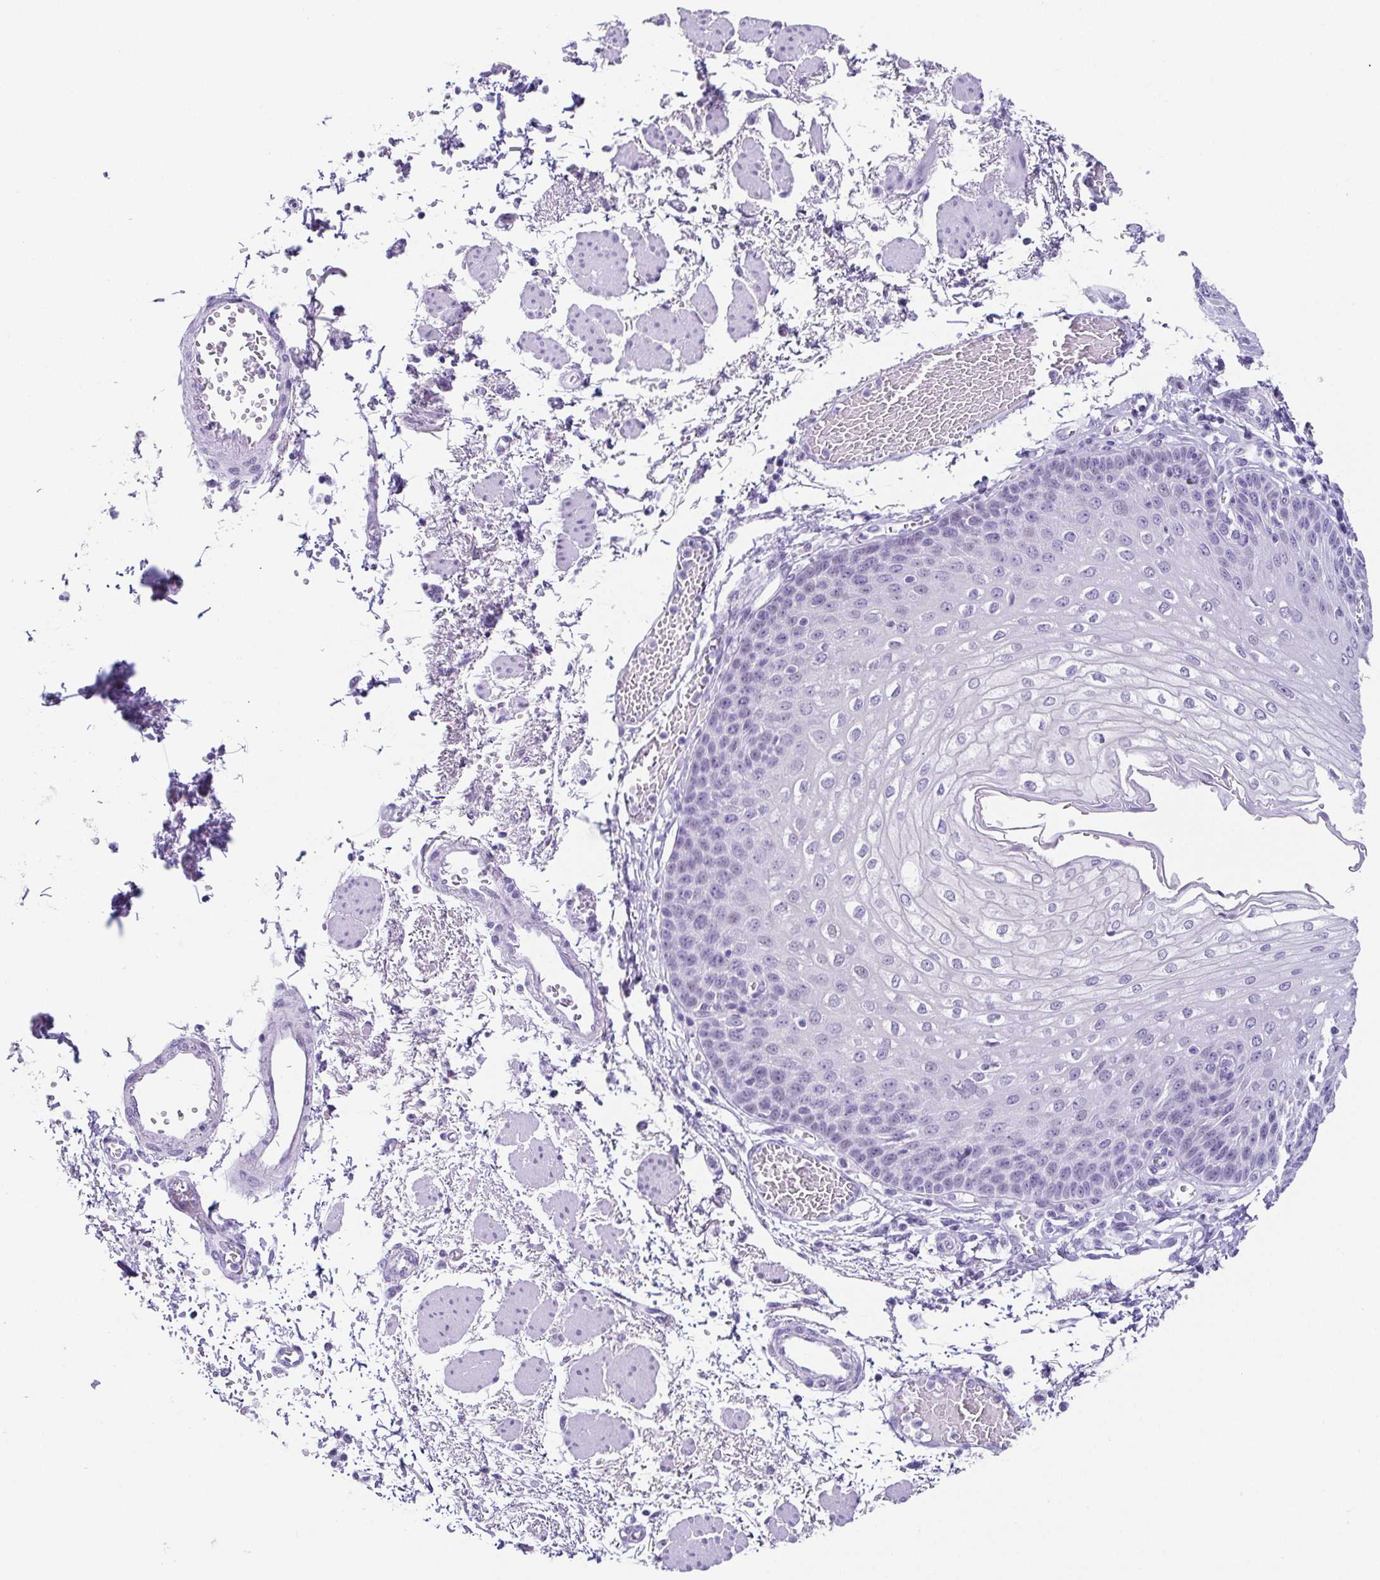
{"staining": {"intensity": "negative", "quantity": "none", "location": "none"}, "tissue": "esophagus", "cell_type": "Squamous epithelial cells", "image_type": "normal", "snomed": [{"axis": "morphology", "description": "Normal tissue, NOS"}, {"axis": "morphology", "description": "Adenocarcinoma, NOS"}, {"axis": "topography", "description": "Esophagus"}], "caption": "Immunohistochemistry image of normal esophagus: esophagus stained with DAB shows no significant protein expression in squamous epithelial cells. (Stains: DAB (3,3'-diaminobenzidine) immunohistochemistry with hematoxylin counter stain, Microscopy: brightfield microscopy at high magnification).", "gene": "ESX1", "patient": {"sex": "male", "age": 81}}